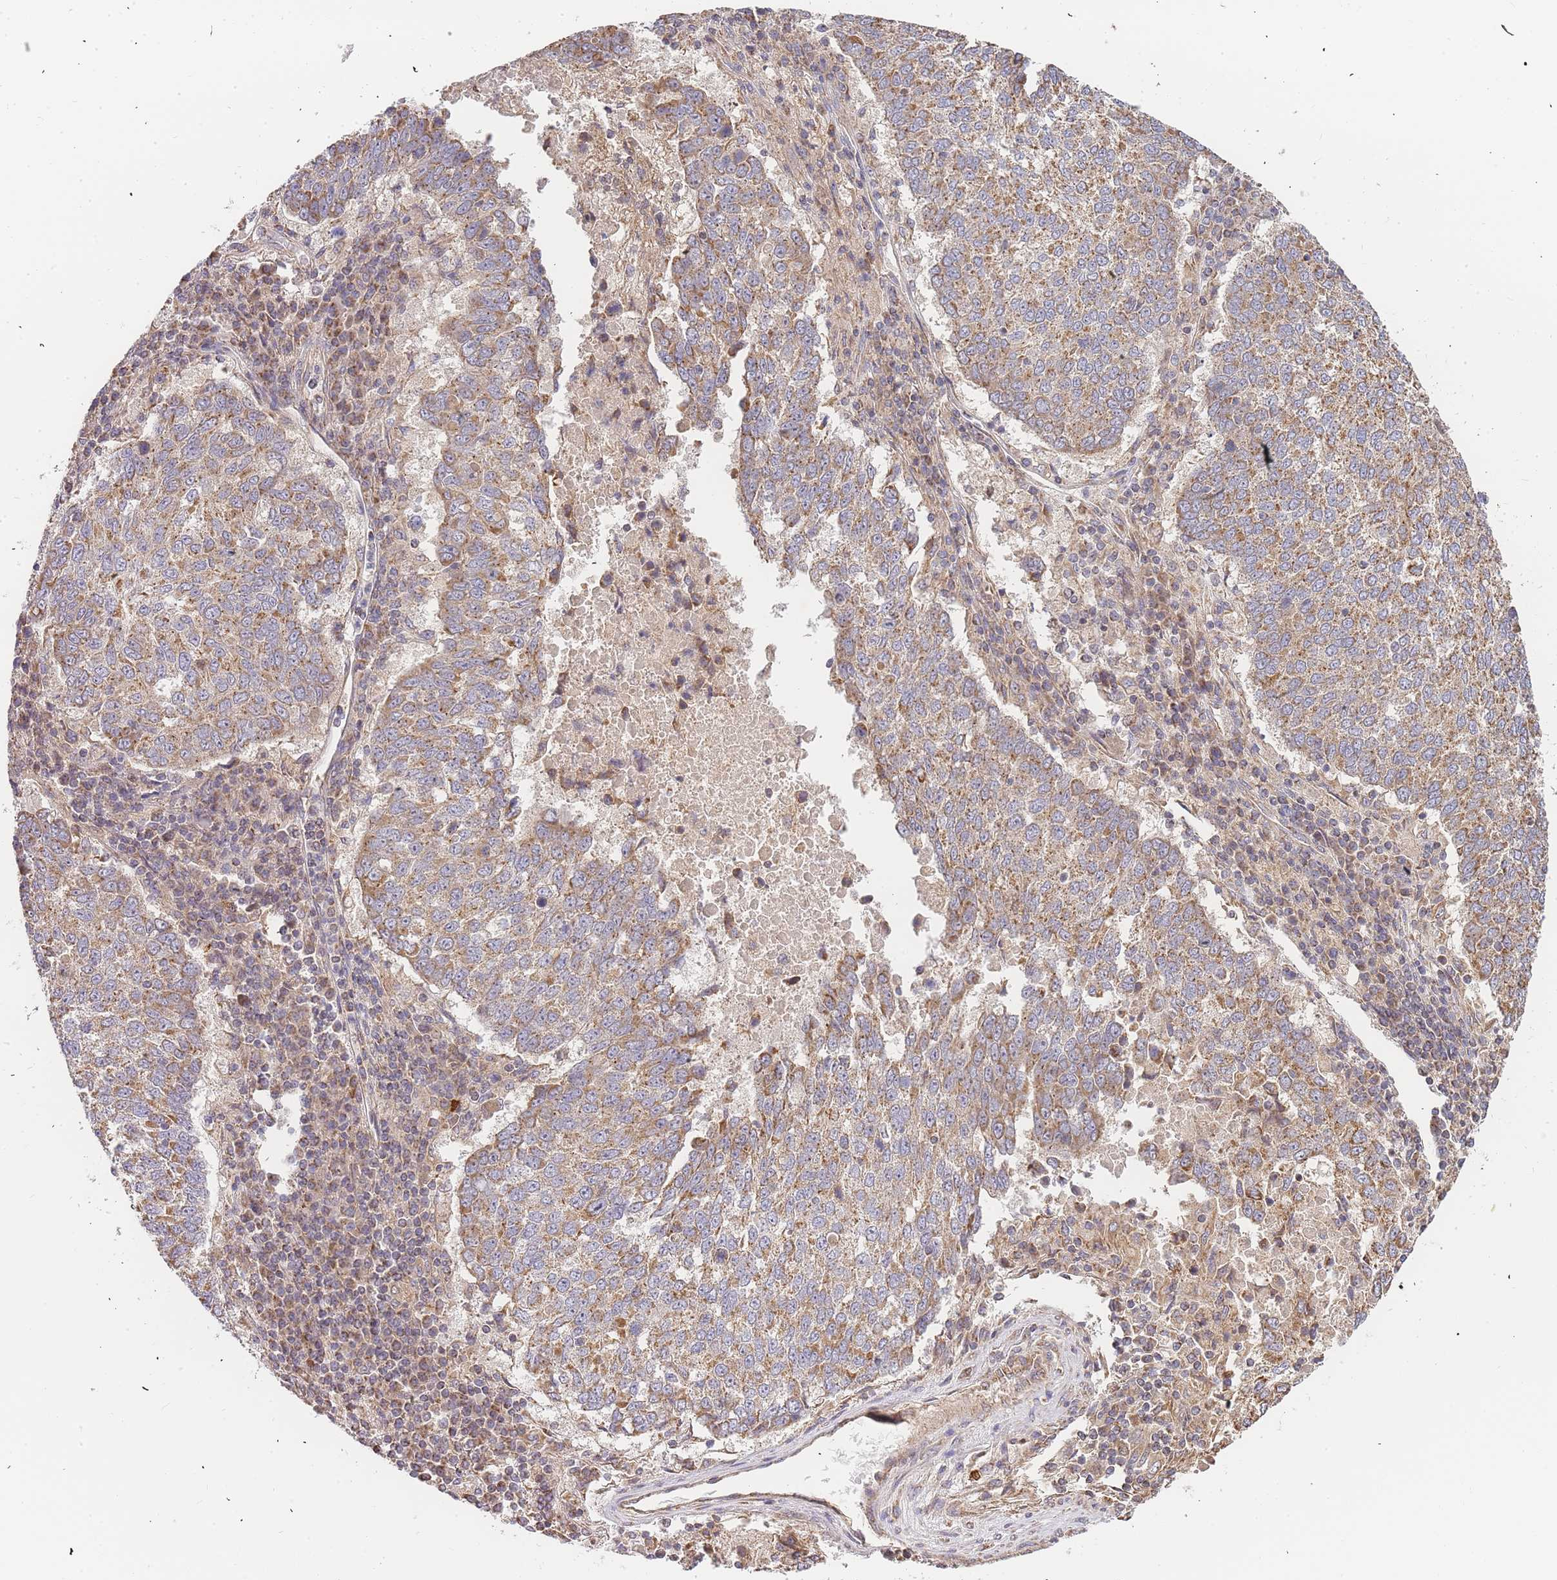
{"staining": {"intensity": "moderate", "quantity": ">75%", "location": "cytoplasmic/membranous"}, "tissue": "lung cancer", "cell_type": "Tumor cells", "image_type": "cancer", "snomed": [{"axis": "morphology", "description": "Squamous cell carcinoma, NOS"}, {"axis": "topography", "description": "Lung"}], "caption": "This is an image of immunohistochemistry (IHC) staining of squamous cell carcinoma (lung), which shows moderate expression in the cytoplasmic/membranous of tumor cells.", "gene": "ADCY9", "patient": {"sex": "male", "age": 73}}